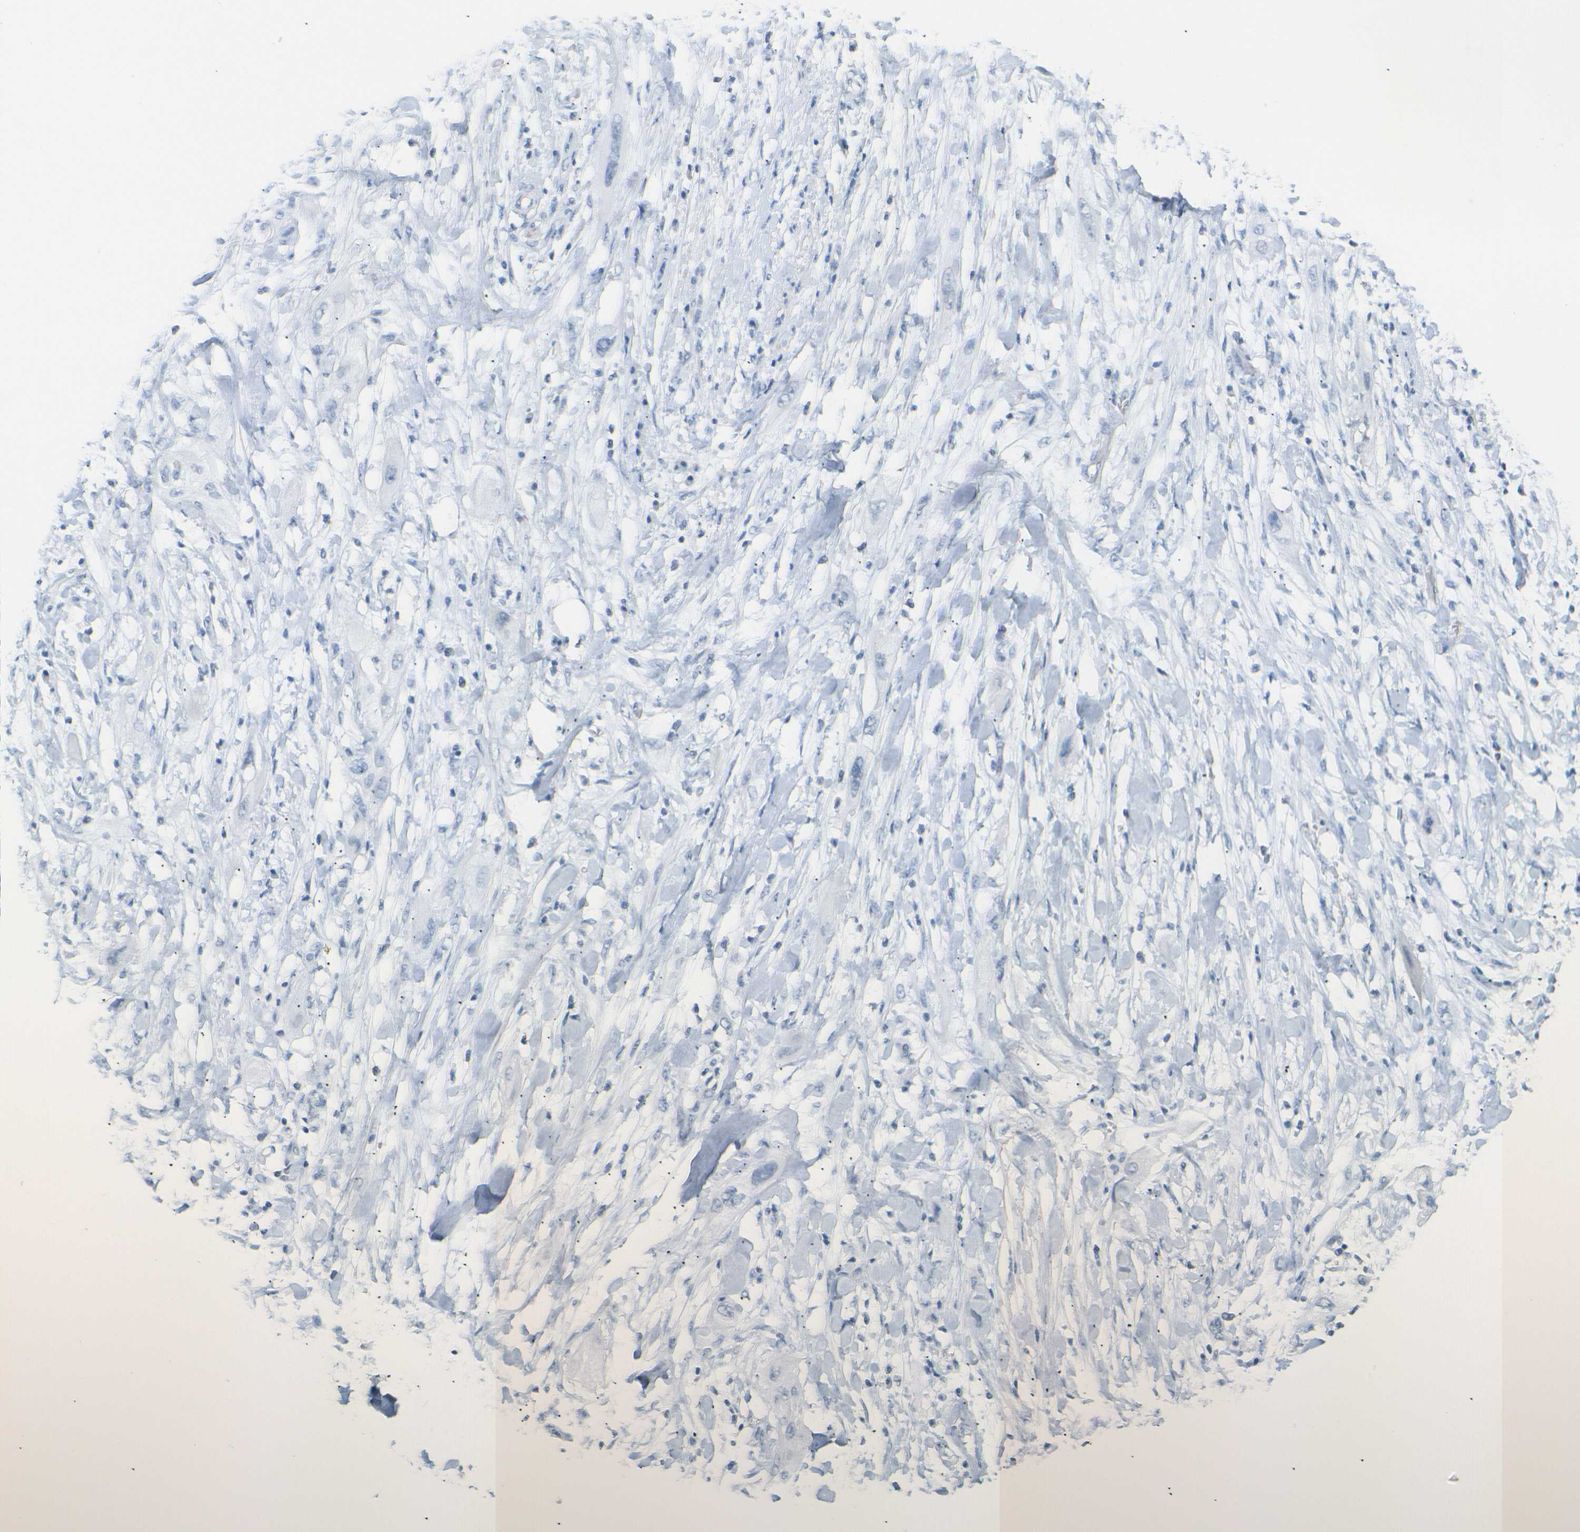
{"staining": {"intensity": "negative", "quantity": "none", "location": "none"}, "tissue": "lung cancer", "cell_type": "Tumor cells", "image_type": "cancer", "snomed": [{"axis": "morphology", "description": "Squamous cell carcinoma, NOS"}, {"axis": "topography", "description": "Lung"}], "caption": "Immunohistochemistry (IHC) photomicrograph of neoplastic tissue: lung cancer stained with DAB (3,3'-diaminobenzidine) displays no significant protein staining in tumor cells.", "gene": "OPN1SW", "patient": {"sex": "female", "age": 47}}